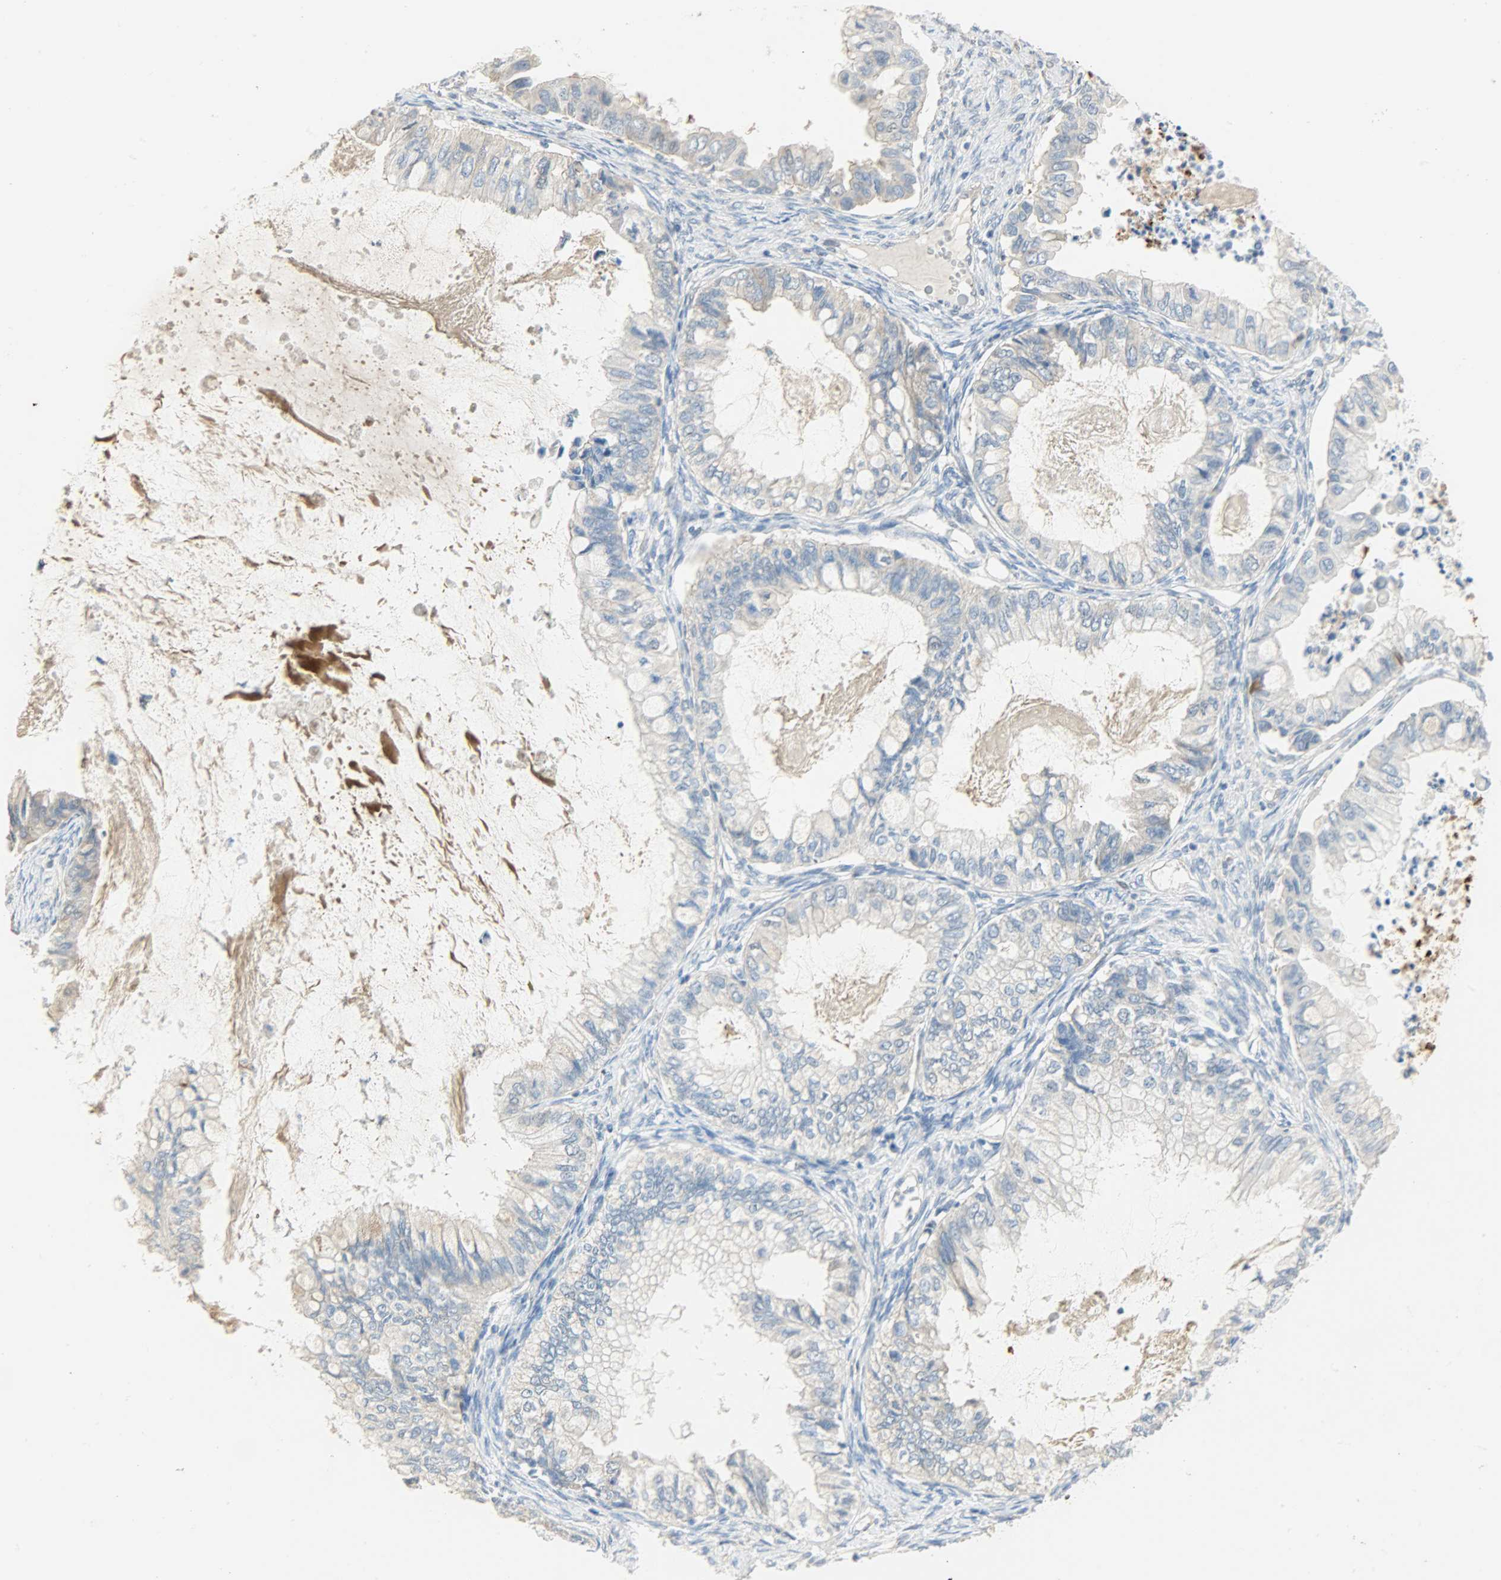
{"staining": {"intensity": "weak", "quantity": "25%-75%", "location": "cytoplasmic/membranous"}, "tissue": "ovarian cancer", "cell_type": "Tumor cells", "image_type": "cancer", "snomed": [{"axis": "morphology", "description": "Cystadenocarcinoma, mucinous, NOS"}, {"axis": "topography", "description": "Ovary"}], "caption": "Mucinous cystadenocarcinoma (ovarian) tissue displays weak cytoplasmic/membranous positivity in approximately 25%-75% of tumor cells, visualized by immunohistochemistry.", "gene": "GIT2", "patient": {"sex": "female", "age": 80}}